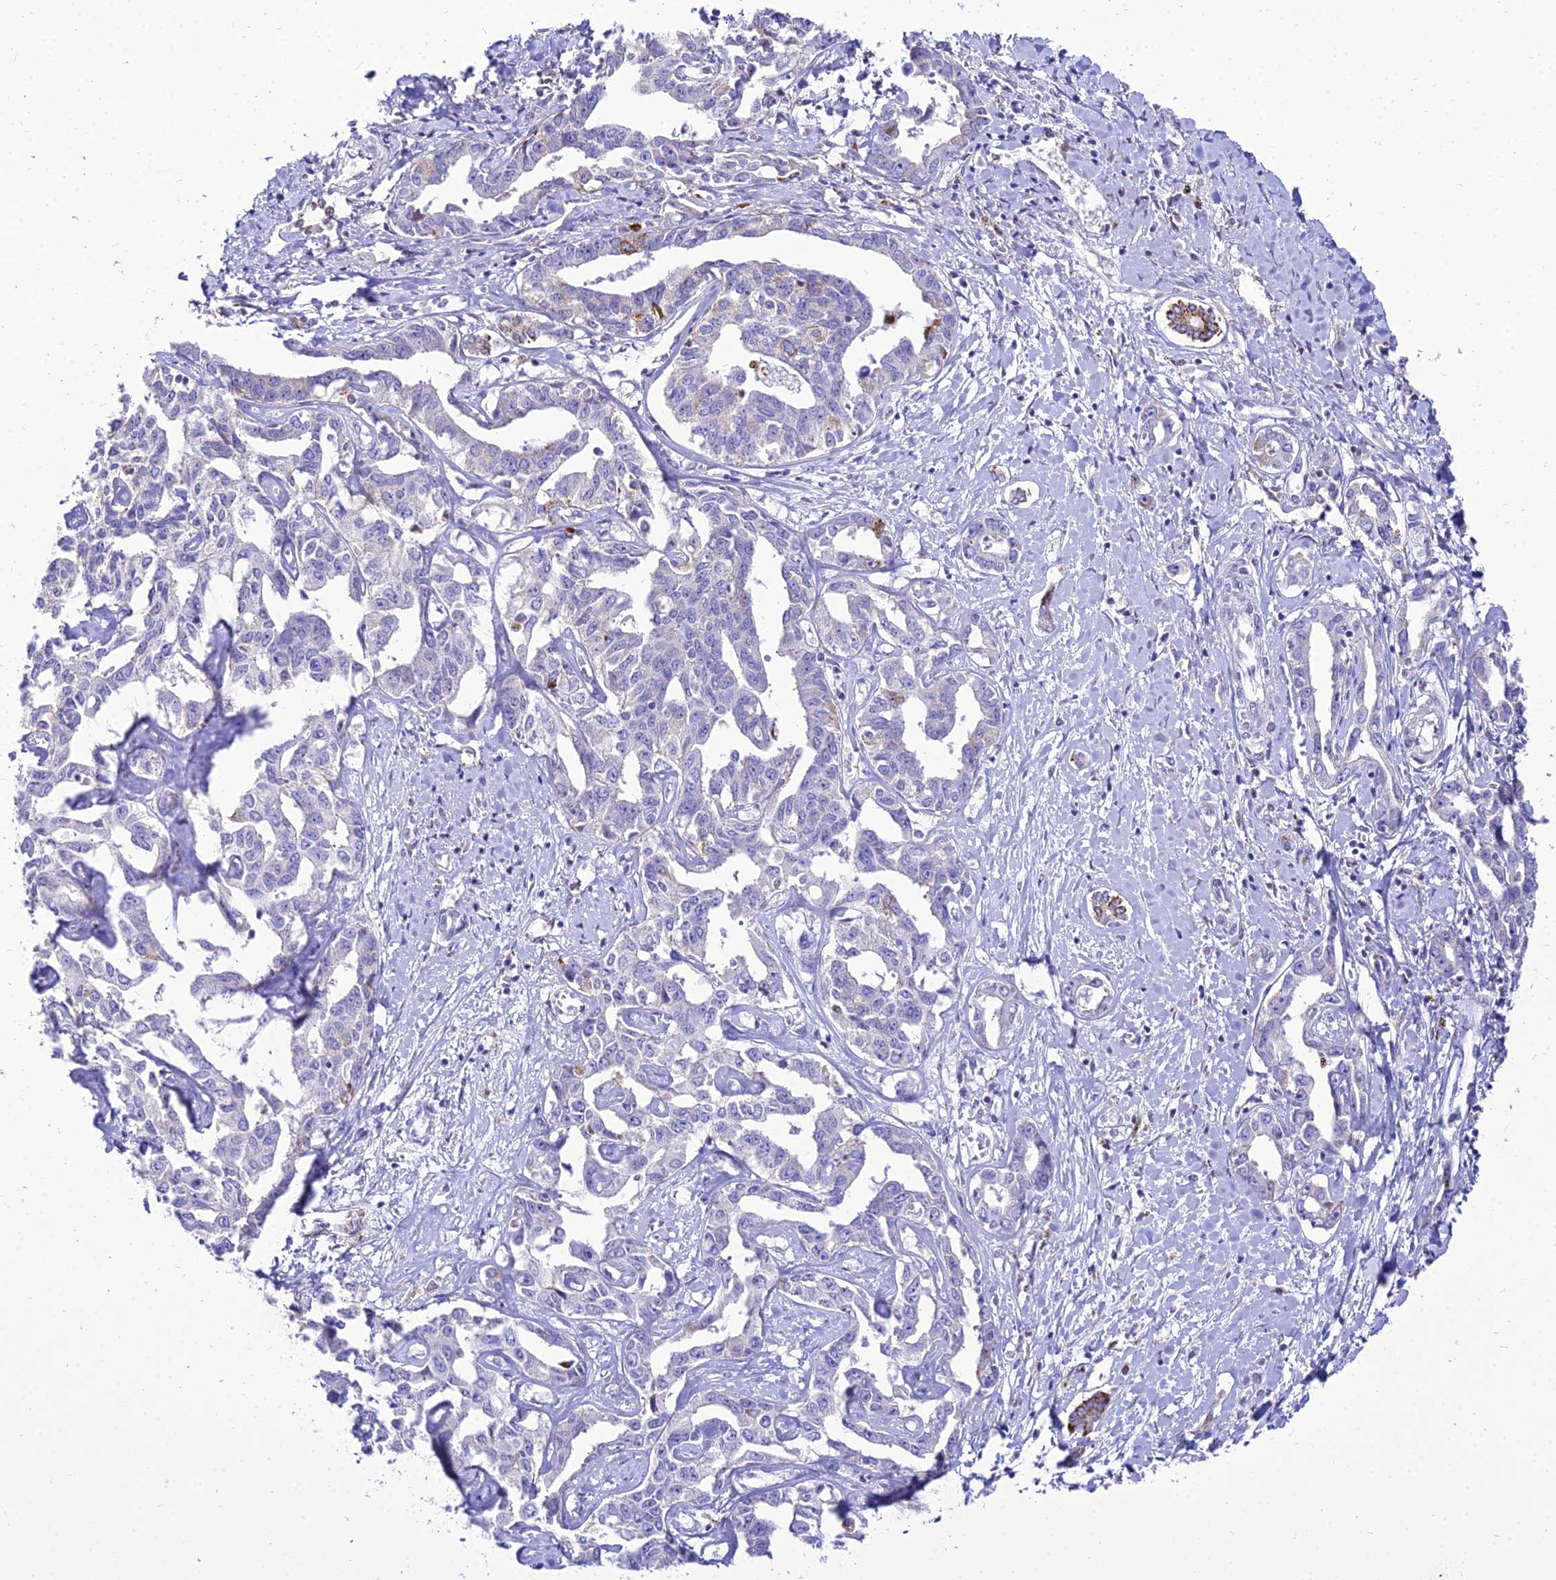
{"staining": {"intensity": "negative", "quantity": "none", "location": "none"}, "tissue": "liver cancer", "cell_type": "Tumor cells", "image_type": "cancer", "snomed": [{"axis": "morphology", "description": "Cholangiocarcinoma"}, {"axis": "topography", "description": "Liver"}], "caption": "Immunohistochemistry histopathology image of neoplastic tissue: liver cancer (cholangiocarcinoma) stained with DAB demonstrates no significant protein positivity in tumor cells.", "gene": "C6orf163", "patient": {"sex": "male", "age": 59}}